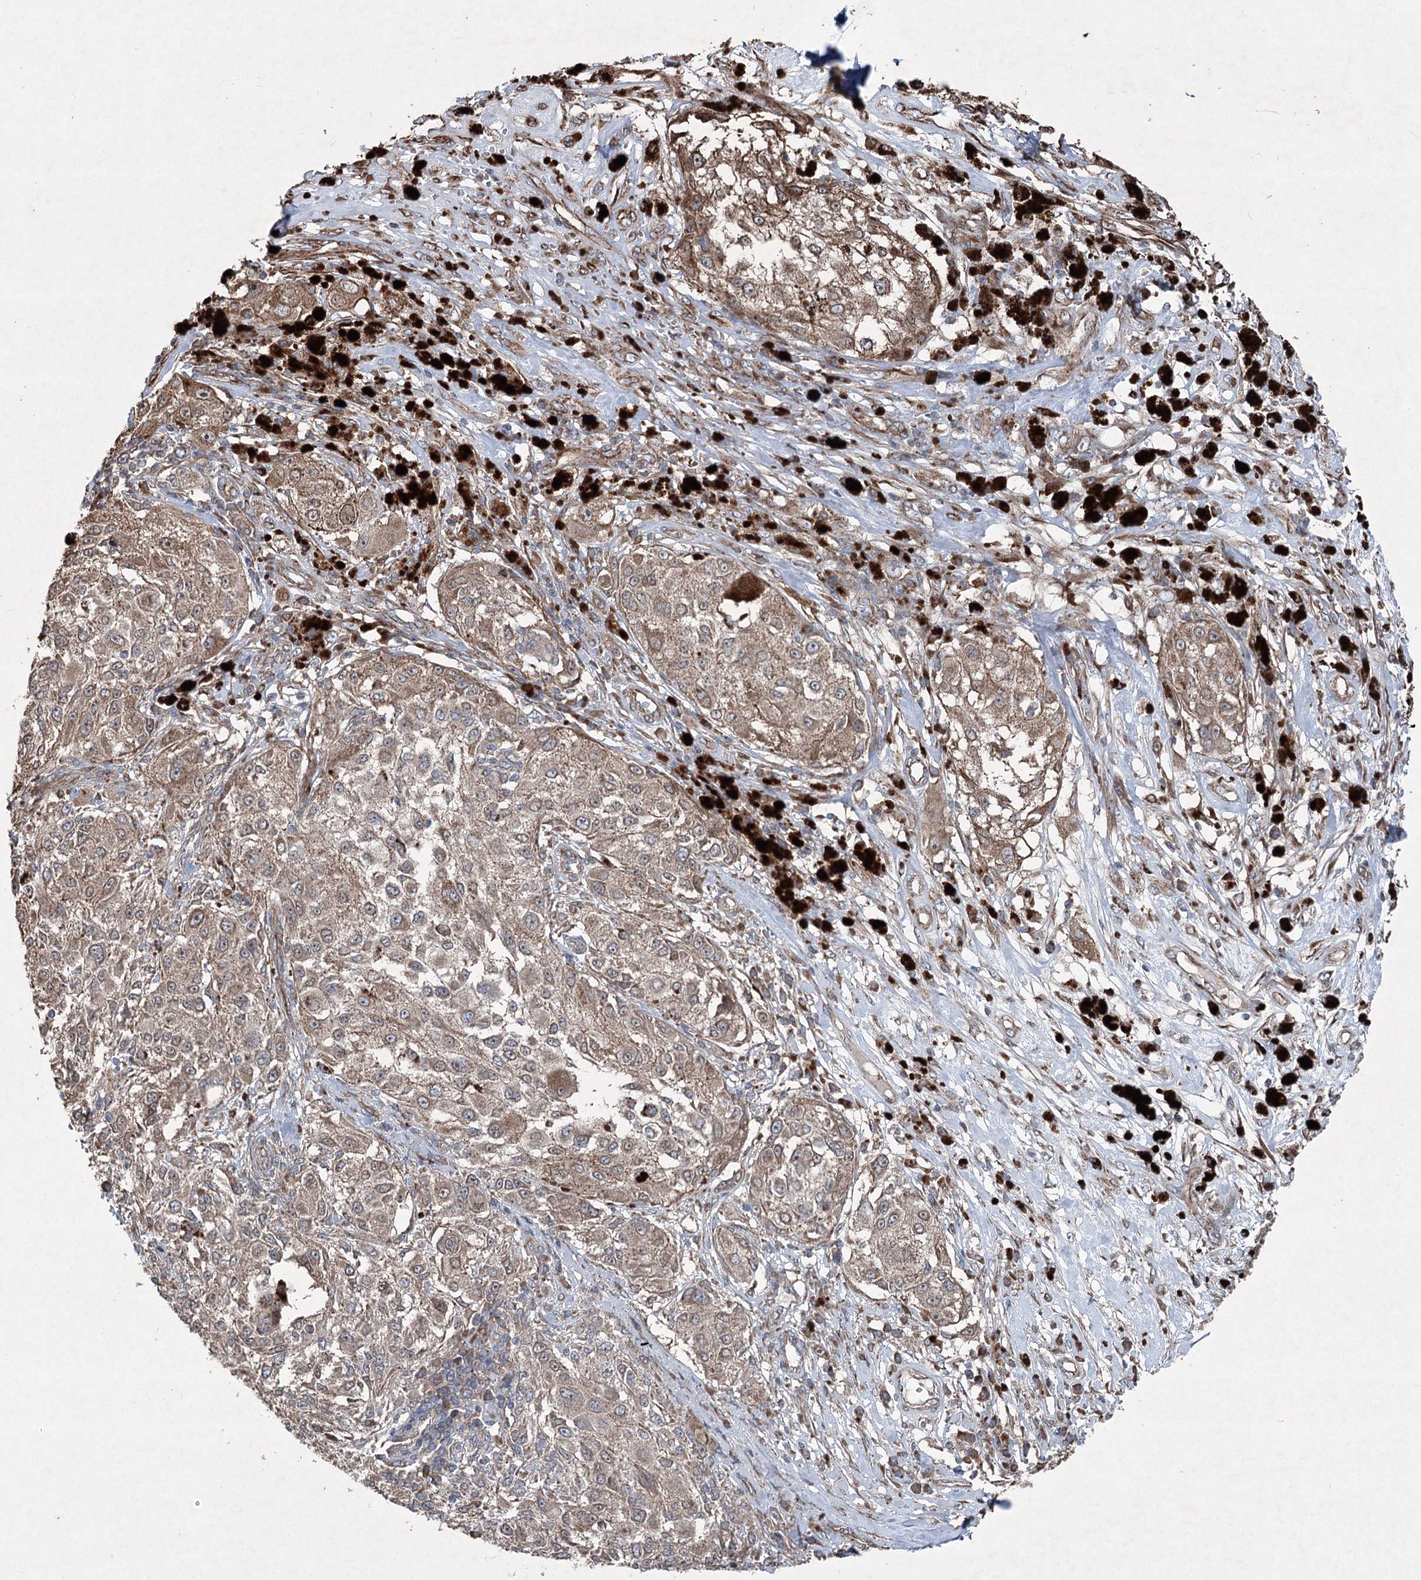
{"staining": {"intensity": "moderate", "quantity": ">75%", "location": "cytoplasmic/membranous"}, "tissue": "melanoma", "cell_type": "Tumor cells", "image_type": "cancer", "snomed": [{"axis": "morphology", "description": "Necrosis, NOS"}, {"axis": "morphology", "description": "Malignant melanoma, NOS"}, {"axis": "topography", "description": "Skin"}], "caption": "This photomicrograph exhibits malignant melanoma stained with immunohistochemistry (IHC) to label a protein in brown. The cytoplasmic/membranous of tumor cells show moderate positivity for the protein. Nuclei are counter-stained blue.", "gene": "SERINC5", "patient": {"sex": "female", "age": 87}}